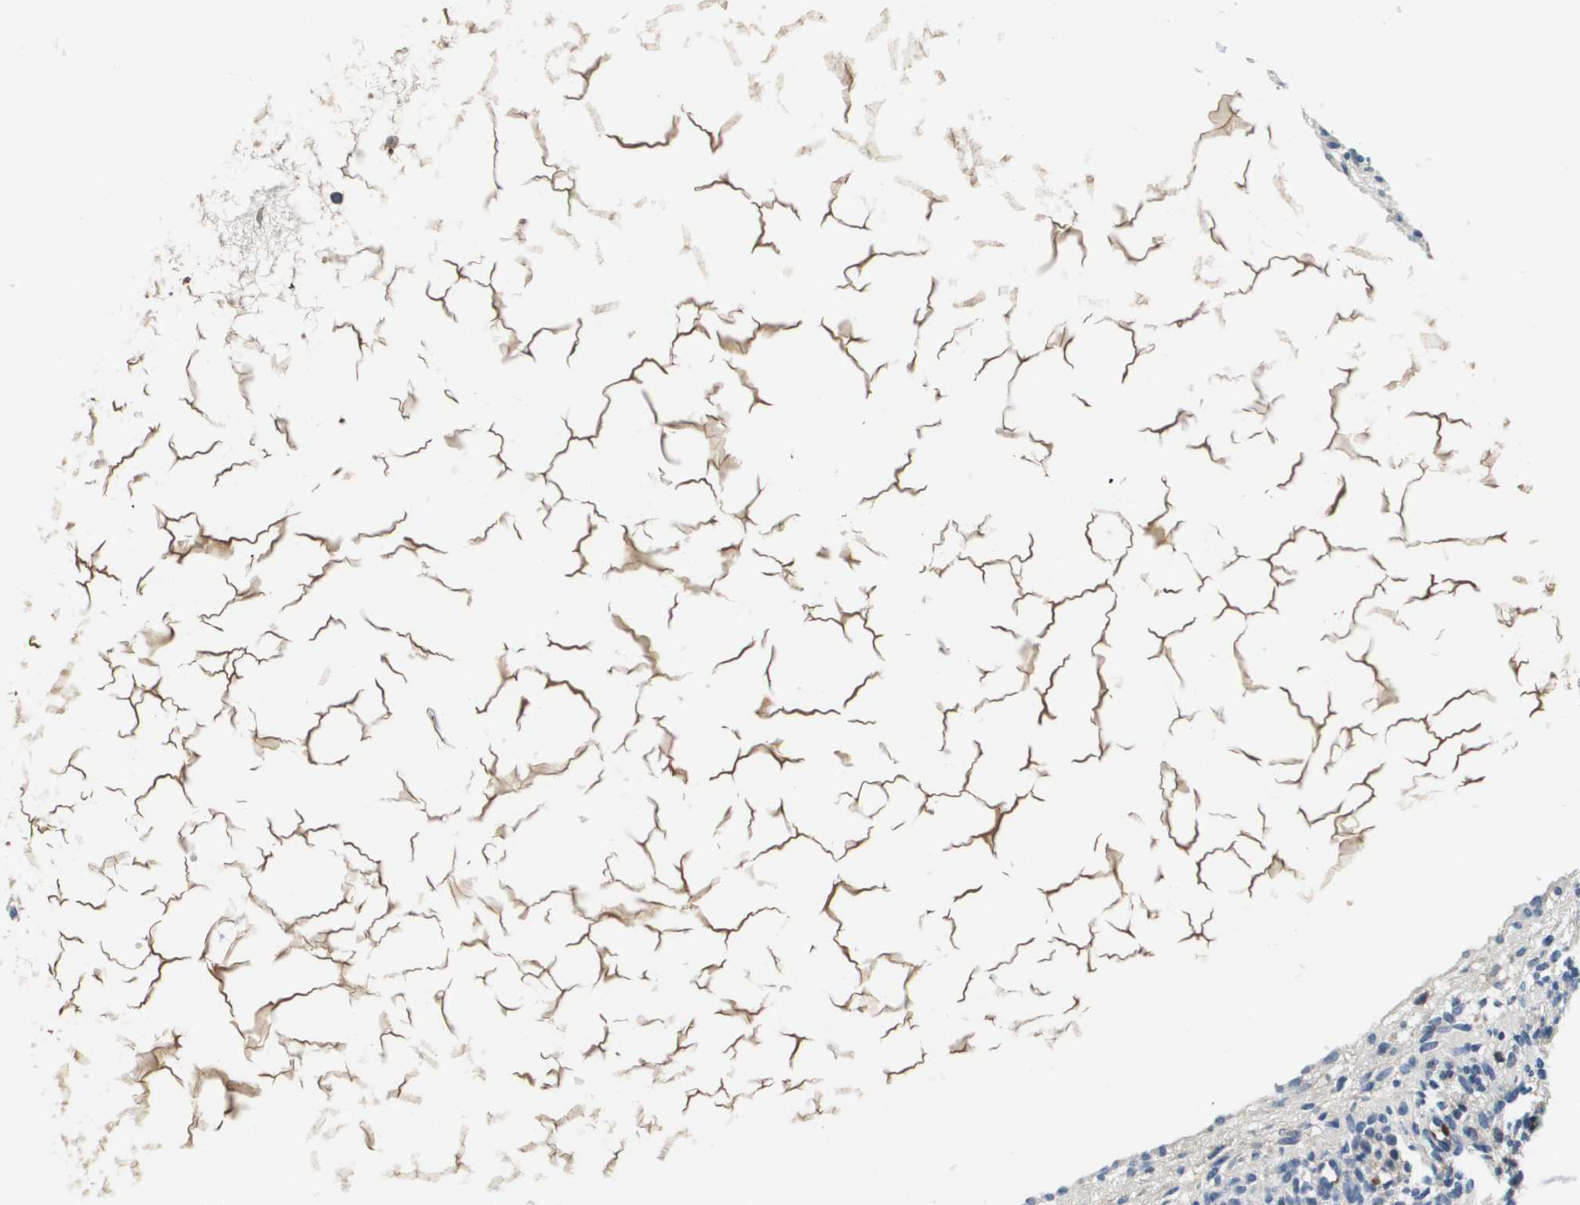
{"staining": {"intensity": "negative", "quantity": "none", "location": "none"}, "tissue": "ovary", "cell_type": "Ovarian stroma cells", "image_type": "normal", "snomed": [{"axis": "morphology", "description": "Normal tissue, NOS"}, {"axis": "morphology", "description": "Cyst, NOS"}, {"axis": "topography", "description": "Ovary"}], "caption": "An immunohistochemistry (IHC) image of normal ovary is shown. There is no staining in ovarian stroma cells of ovary. (Brightfield microscopy of DAB (3,3'-diaminobenzidine) IHC at high magnification).", "gene": "KCNQ5", "patient": {"sex": "female", "age": 18}}